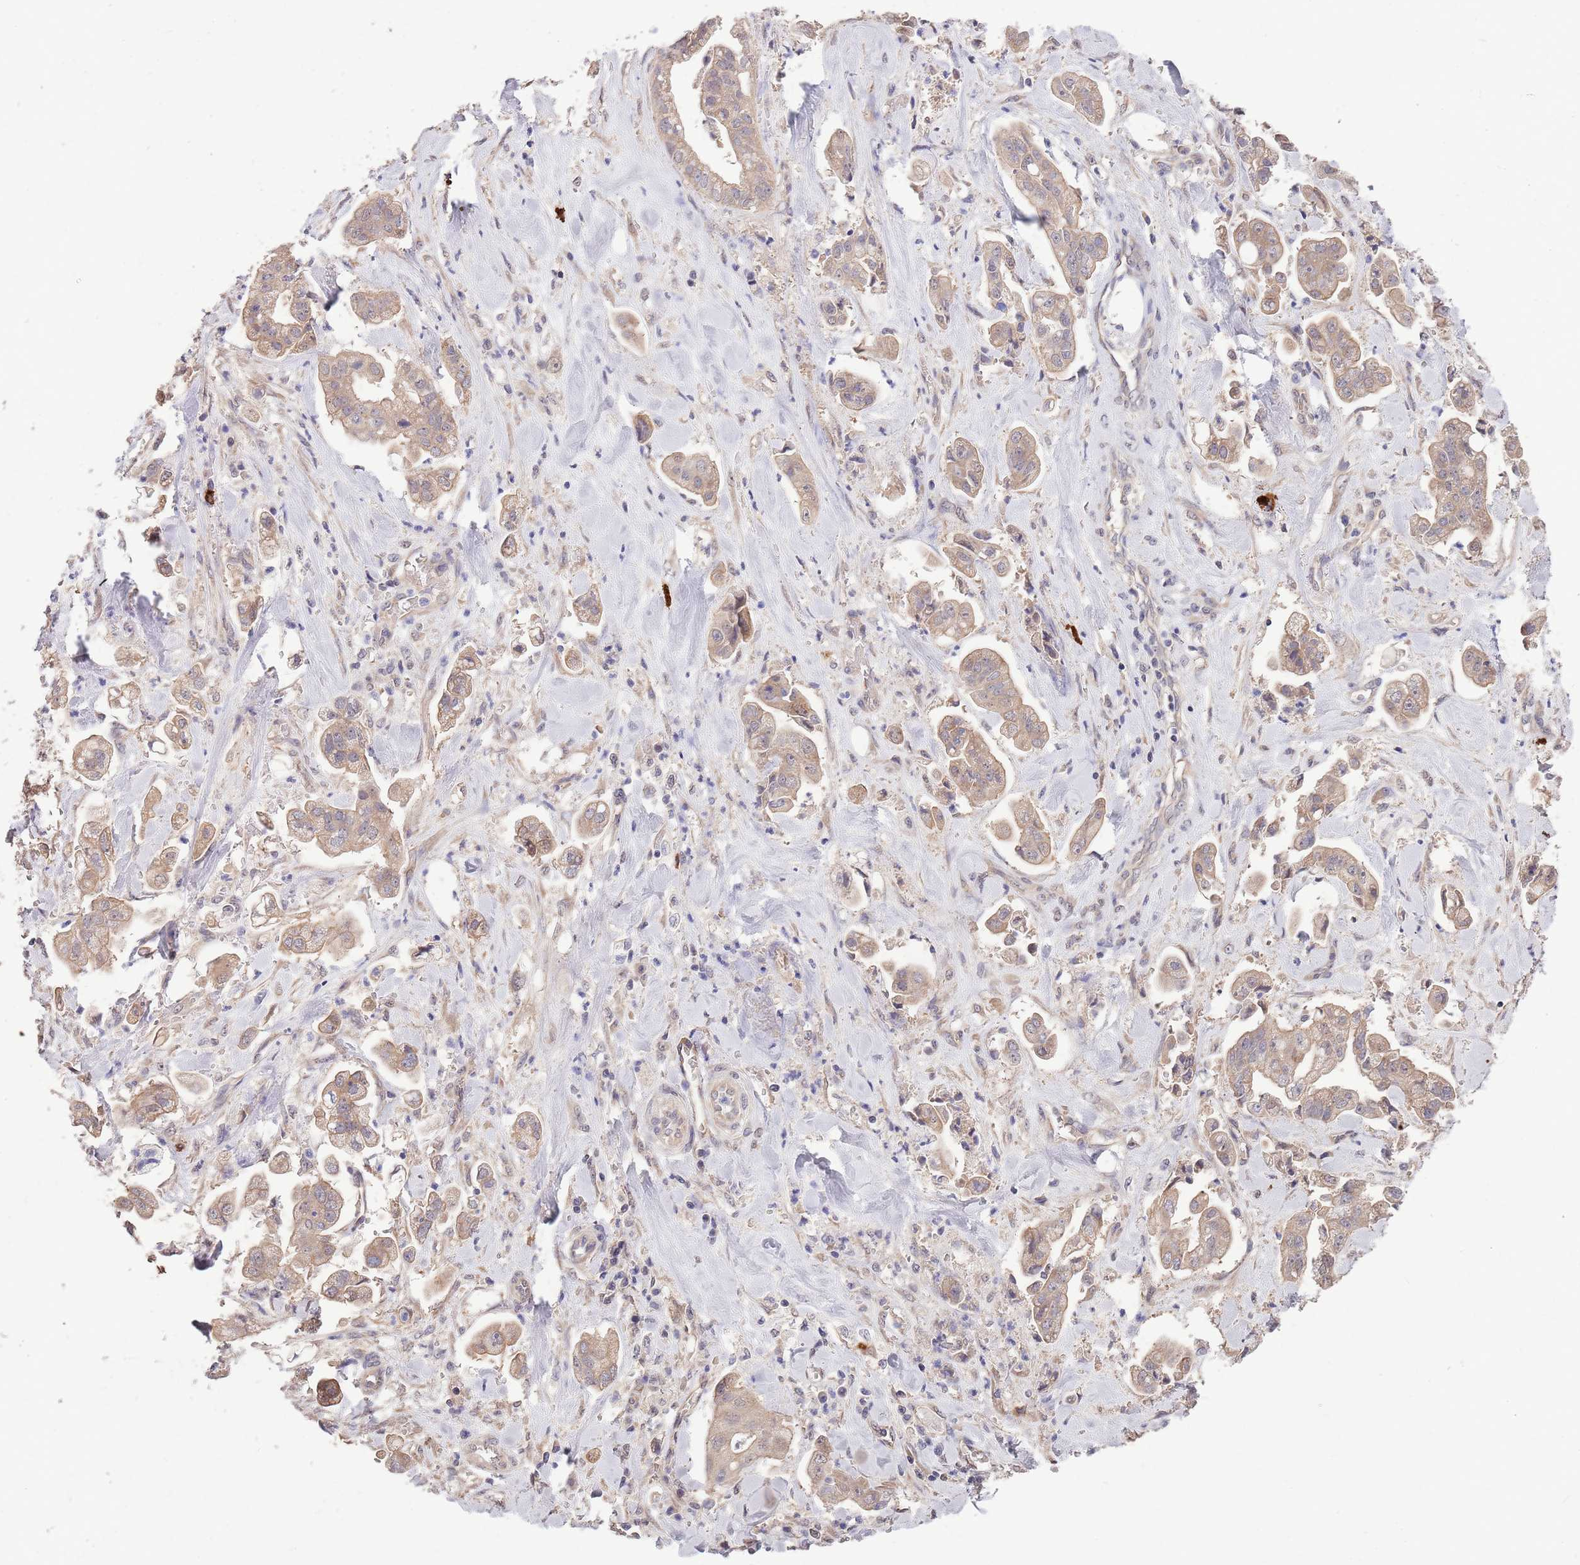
{"staining": {"intensity": "weak", "quantity": "25%-75%", "location": "cytoplasmic/membranous"}, "tissue": "stomach cancer", "cell_type": "Tumor cells", "image_type": "cancer", "snomed": [{"axis": "morphology", "description": "Adenocarcinoma, NOS"}, {"axis": "topography", "description": "Stomach"}], "caption": "A histopathology image of human stomach adenocarcinoma stained for a protein displays weak cytoplasmic/membranous brown staining in tumor cells.", "gene": "MARVELD2", "patient": {"sex": "male", "age": 62}}